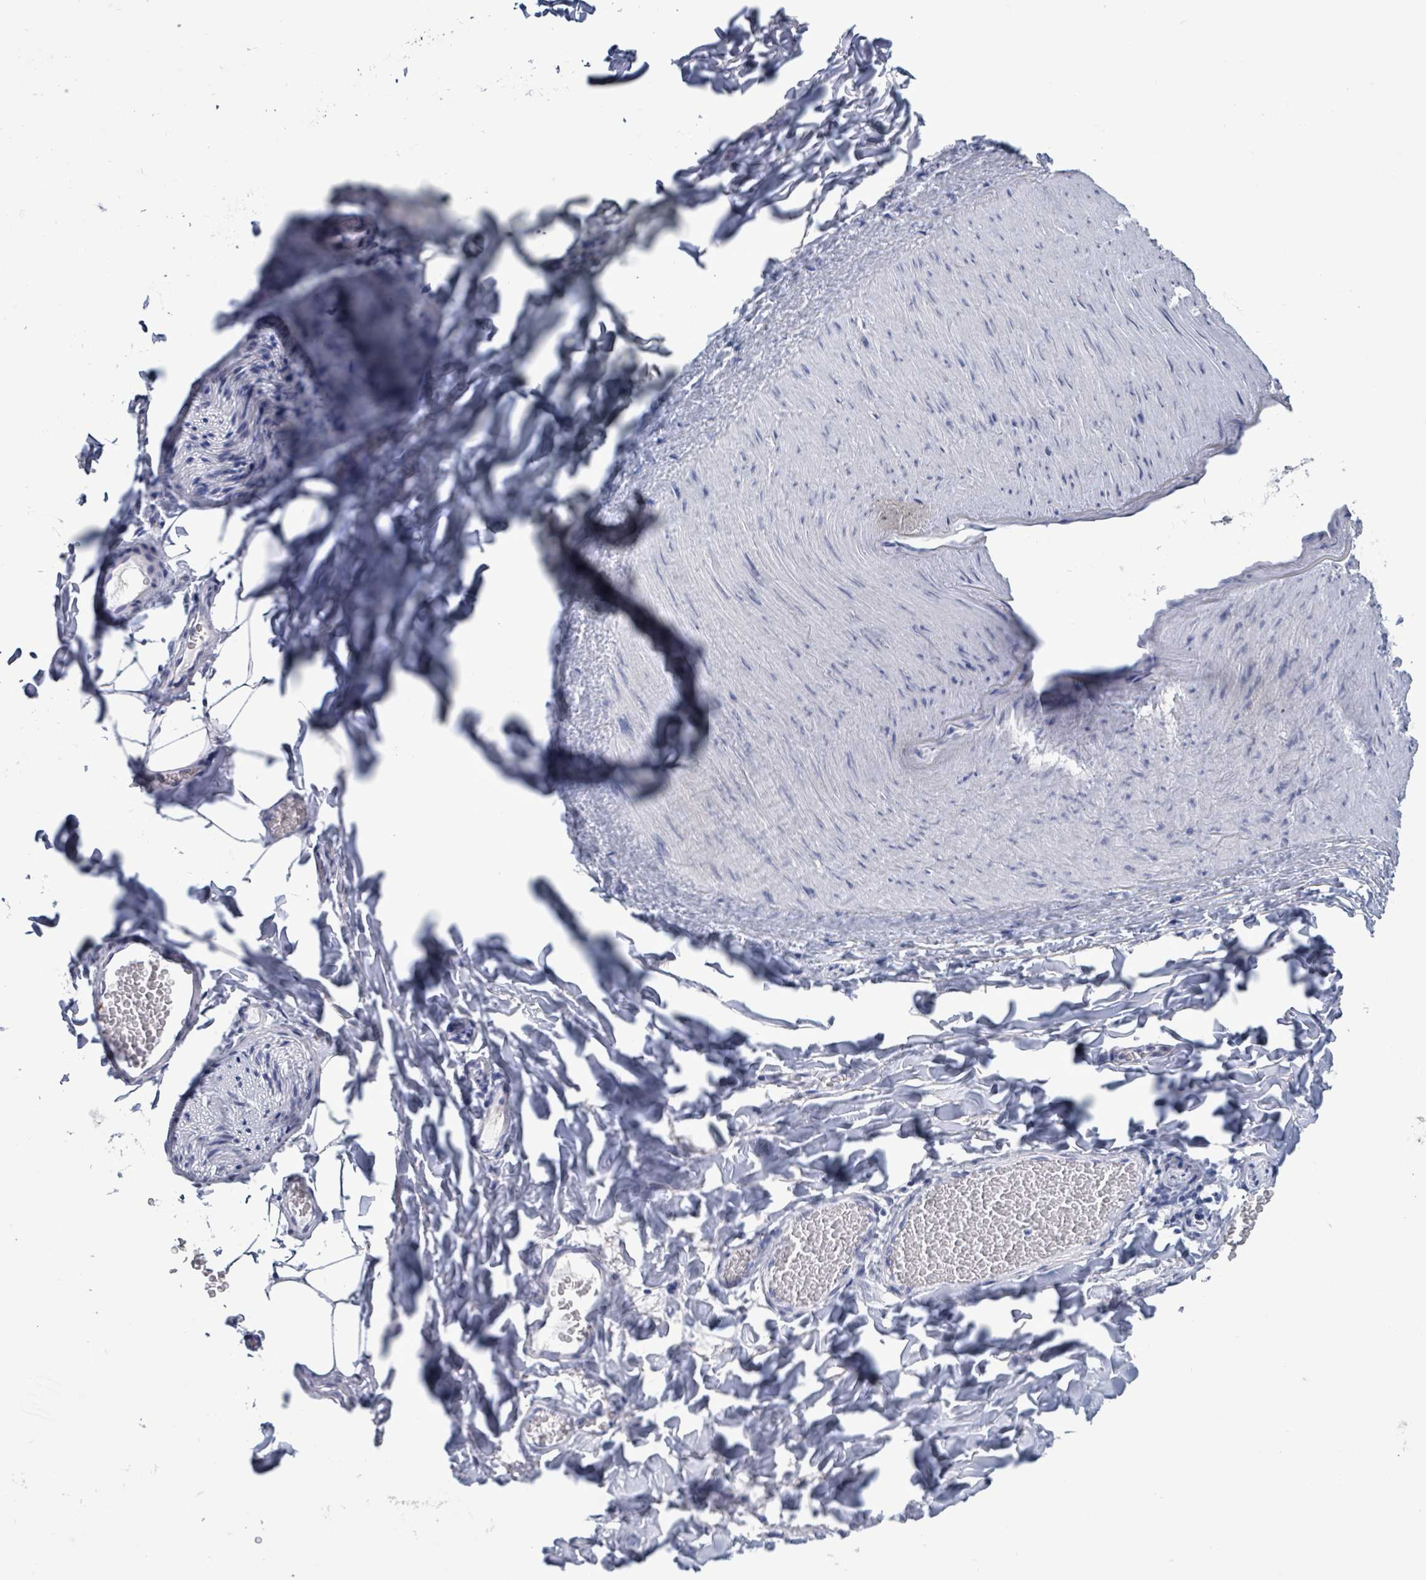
{"staining": {"intensity": "negative", "quantity": "none", "location": "none"}, "tissue": "adipose tissue", "cell_type": "Adipocytes", "image_type": "normal", "snomed": [{"axis": "morphology", "description": "Normal tissue, NOS"}, {"axis": "morphology", "description": "Carcinoma, NOS"}, {"axis": "topography", "description": "Pancreas"}, {"axis": "topography", "description": "Peripheral nerve tissue"}], "caption": "The photomicrograph demonstrates no staining of adipocytes in normal adipose tissue.", "gene": "NKX2", "patient": {"sex": "female", "age": 29}}